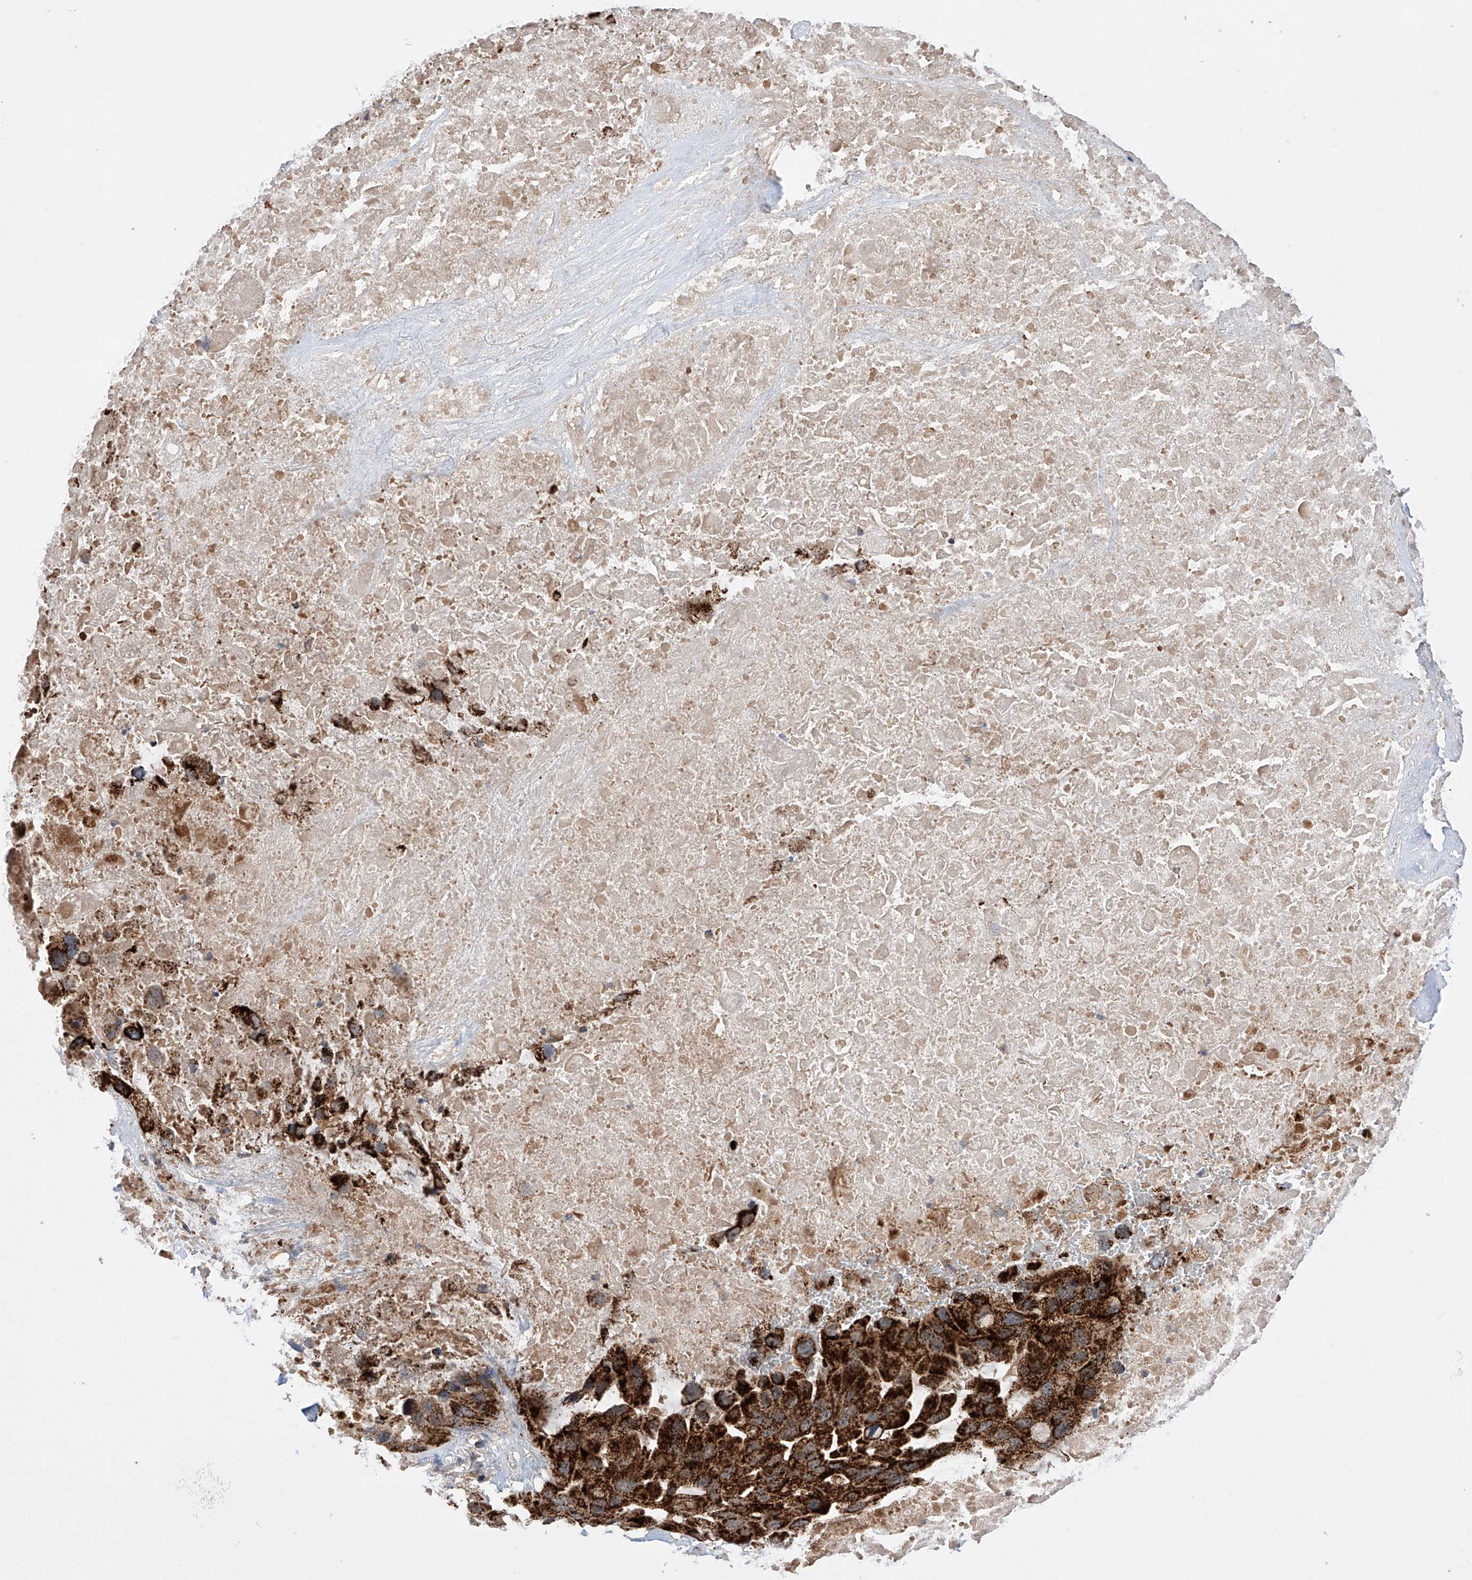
{"staining": {"intensity": "strong", "quantity": ">75%", "location": "cytoplasmic/membranous"}, "tissue": "lung cancer", "cell_type": "Tumor cells", "image_type": "cancer", "snomed": [{"axis": "morphology", "description": "Squamous cell carcinoma, NOS"}, {"axis": "topography", "description": "Lung"}], "caption": "Human lung squamous cell carcinoma stained with a protein marker reveals strong staining in tumor cells.", "gene": "SDHAF4", "patient": {"sex": "female", "age": 73}}